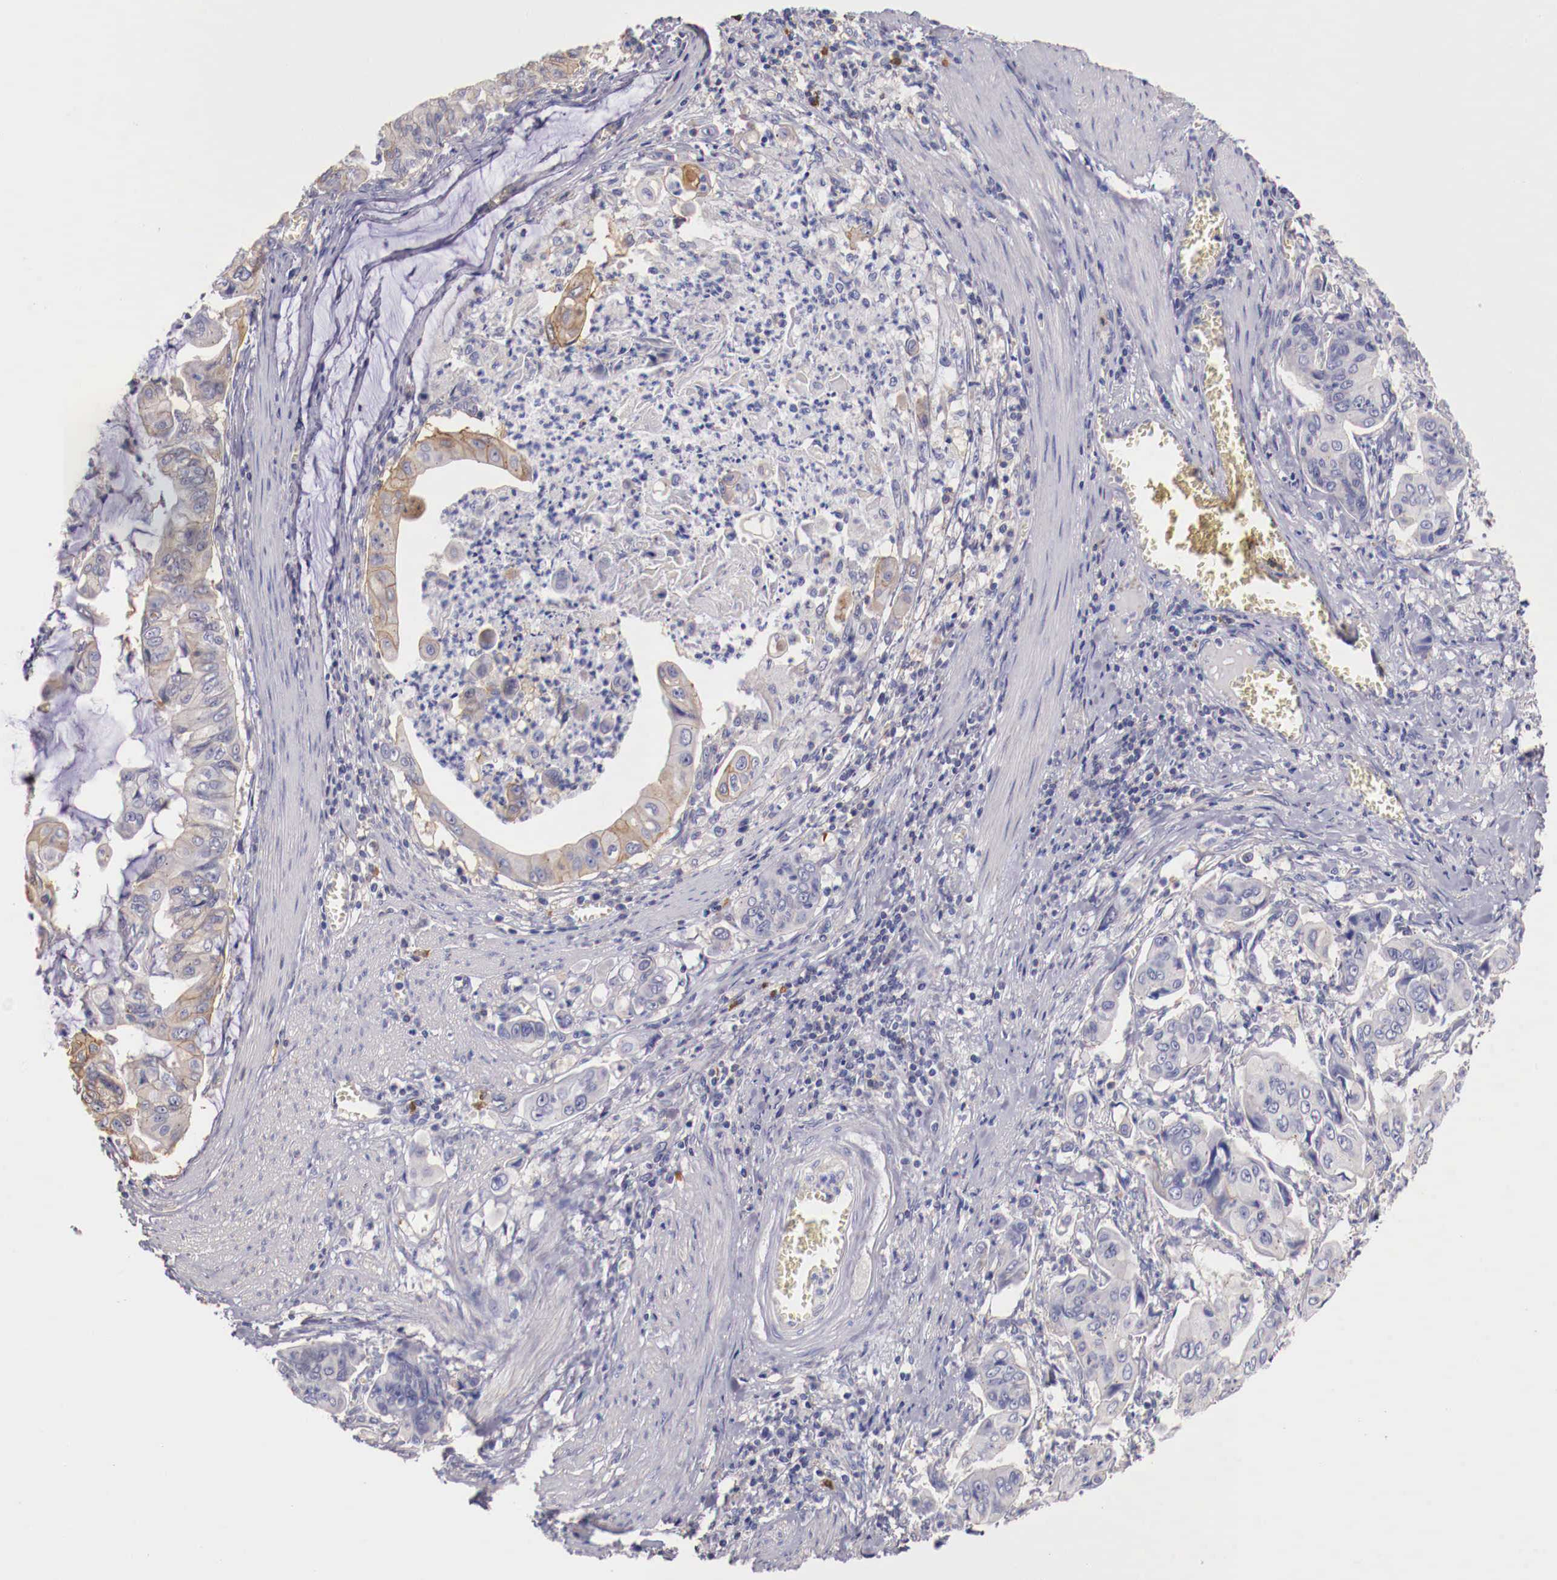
{"staining": {"intensity": "moderate", "quantity": "25%-75%", "location": "cytoplasmic/membranous"}, "tissue": "stomach cancer", "cell_type": "Tumor cells", "image_type": "cancer", "snomed": [{"axis": "morphology", "description": "Adenocarcinoma, NOS"}, {"axis": "topography", "description": "Stomach, upper"}], "caption": "Immunohistochemistry (IHC) micrograph of neoplastic tissue: human stomach cancer (adenocarcinoma) stained using immunohistochemistry (IHC) reveals medium levels of moderate protein expression localized specifically in the cytoplasmic/membranous of tumor cells, appearing as a cytoplasmic/membranous brown color.", "gene": "PITPNA", "patient": {"sex": "male", "age": 80}}